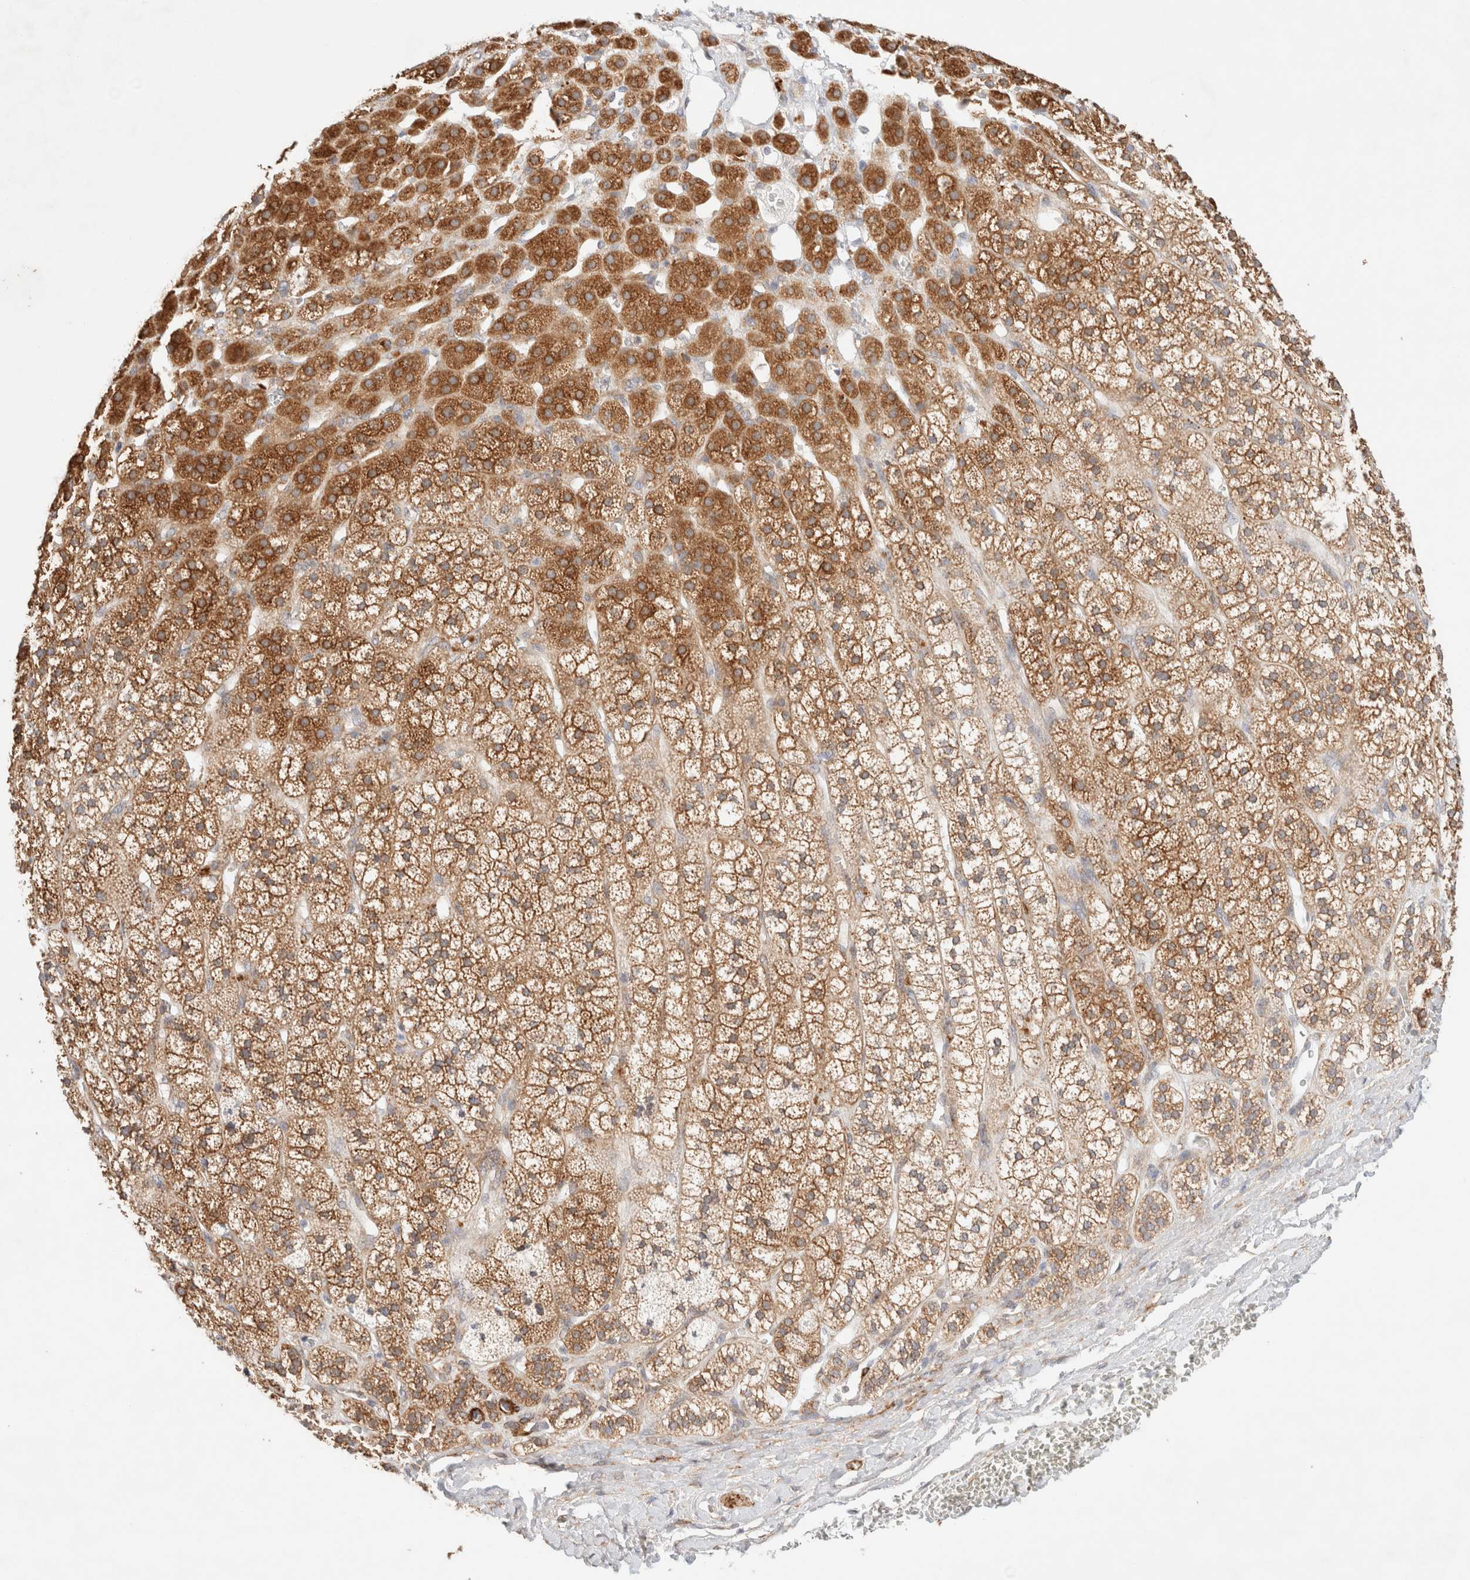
{"staining": {"intensity": "strong", "quantity": ">75%", "location": "cytoplasmic/membranous"}, "tissue": "adrenal gland", "cell_type": "Glandular cells", "image_type": "normal", "snomed": [{"axis": "morphology", "description": "Normal tissue, NOS"}, {"axis": "topography", "description": "Adrenal gland"}], "caption": "A high-resolution image shows immunohistochemistry (IHC) staining of benign adrenal gland, which displays strong cytoplasmic/membranous expression in about >75% of glandular cells.", "gene": "RRP15", "patient": {"sex": "male", "age": 56}}